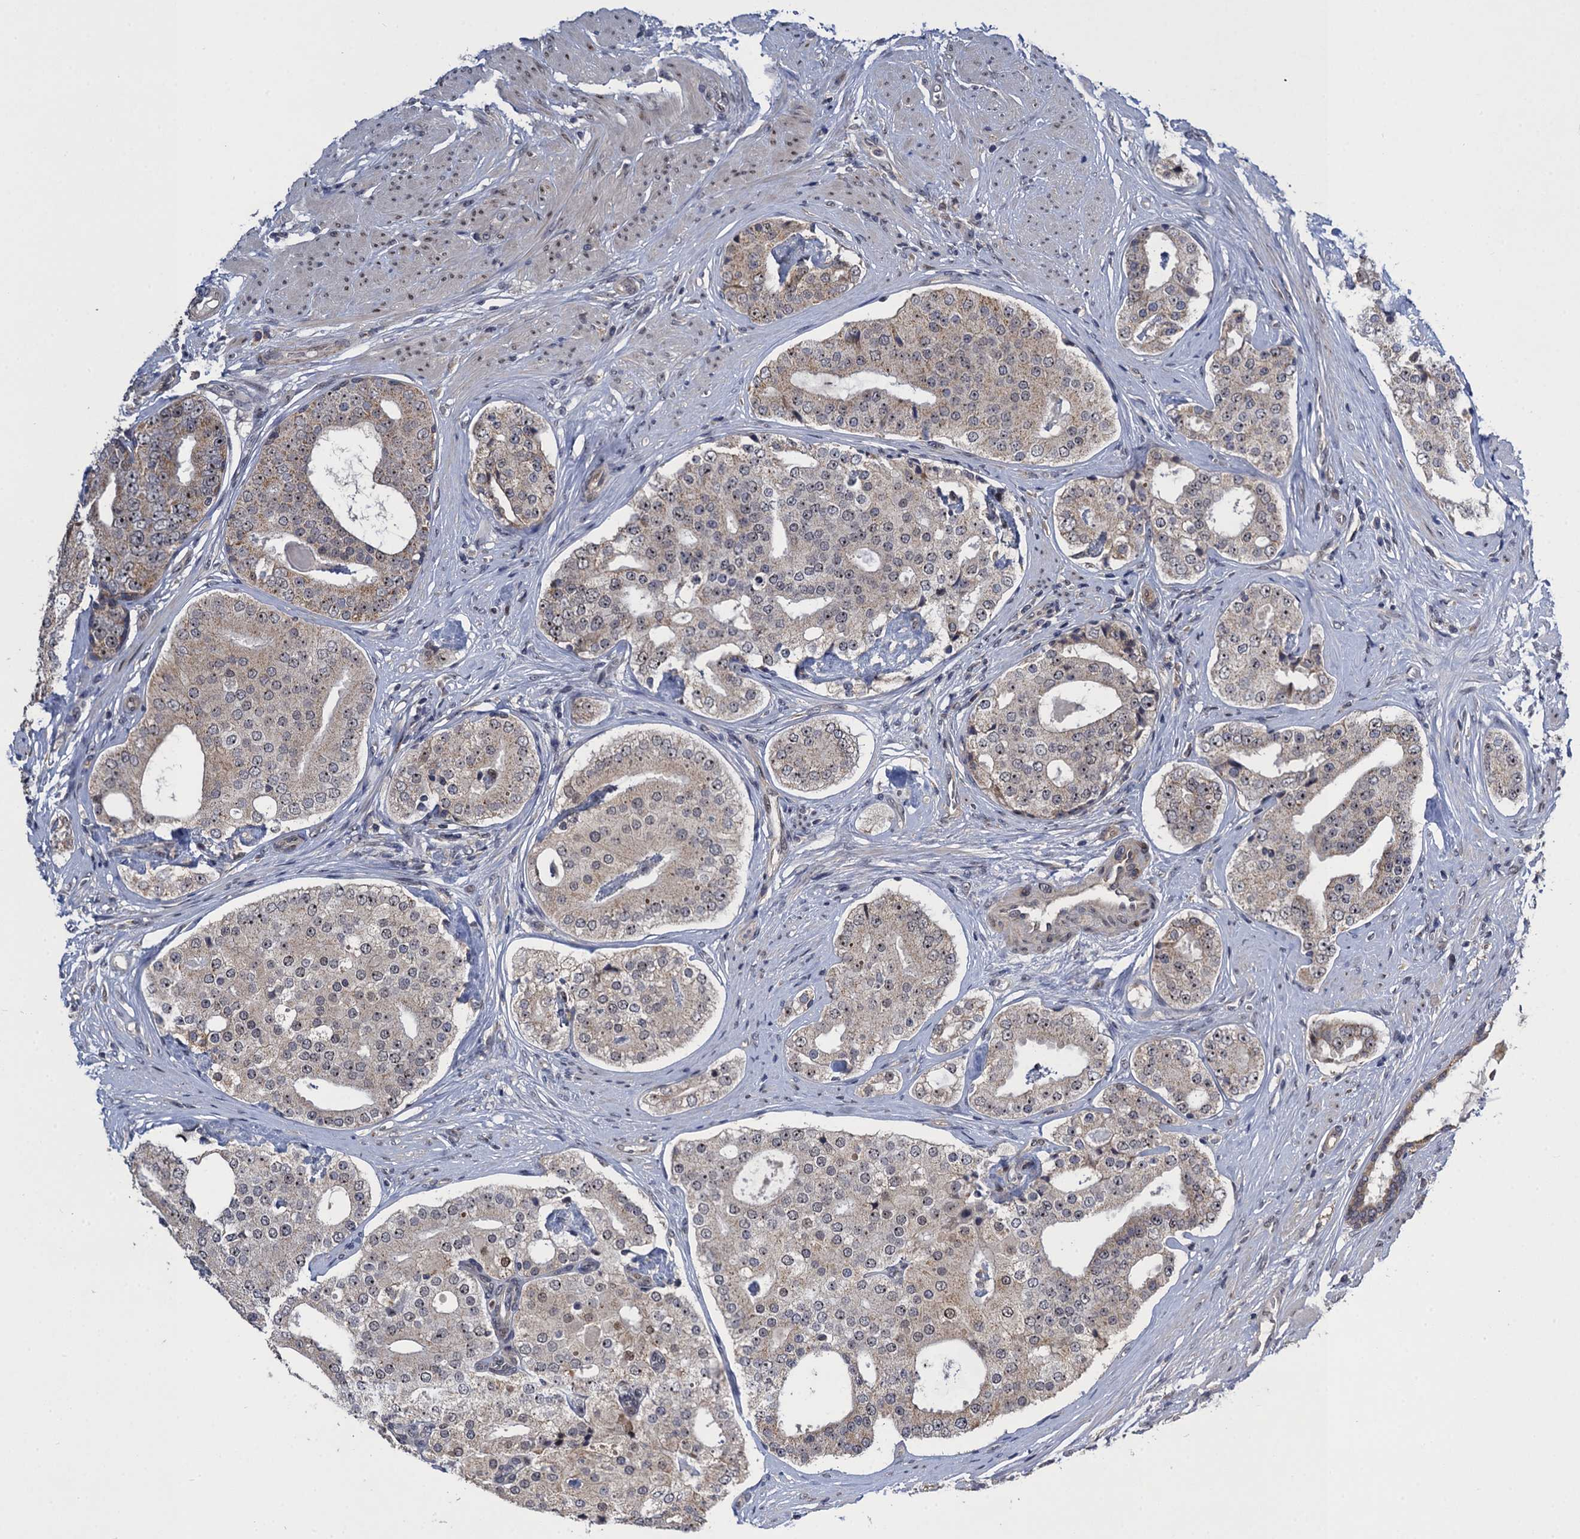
{"staining": {"intensity": "weak", "quantity": "<25%", "location": "cytoplasmic/membranous"}, "tissue": "prostate cancer", "cell_type": "Tumor cells", "image_type": "cancer", "snomed": [{"axis": "morphology", "description": "Adenocarcinoma, High grade"}, {"axis": "topography", "description": "Prostate"}], "caption": "Tumor cells show no significant protein positivity in prostate cancer (high-grade adenocarcinoma).", "gene": "ZAR1L", "patient": {"sex": "male", "age": 56}}